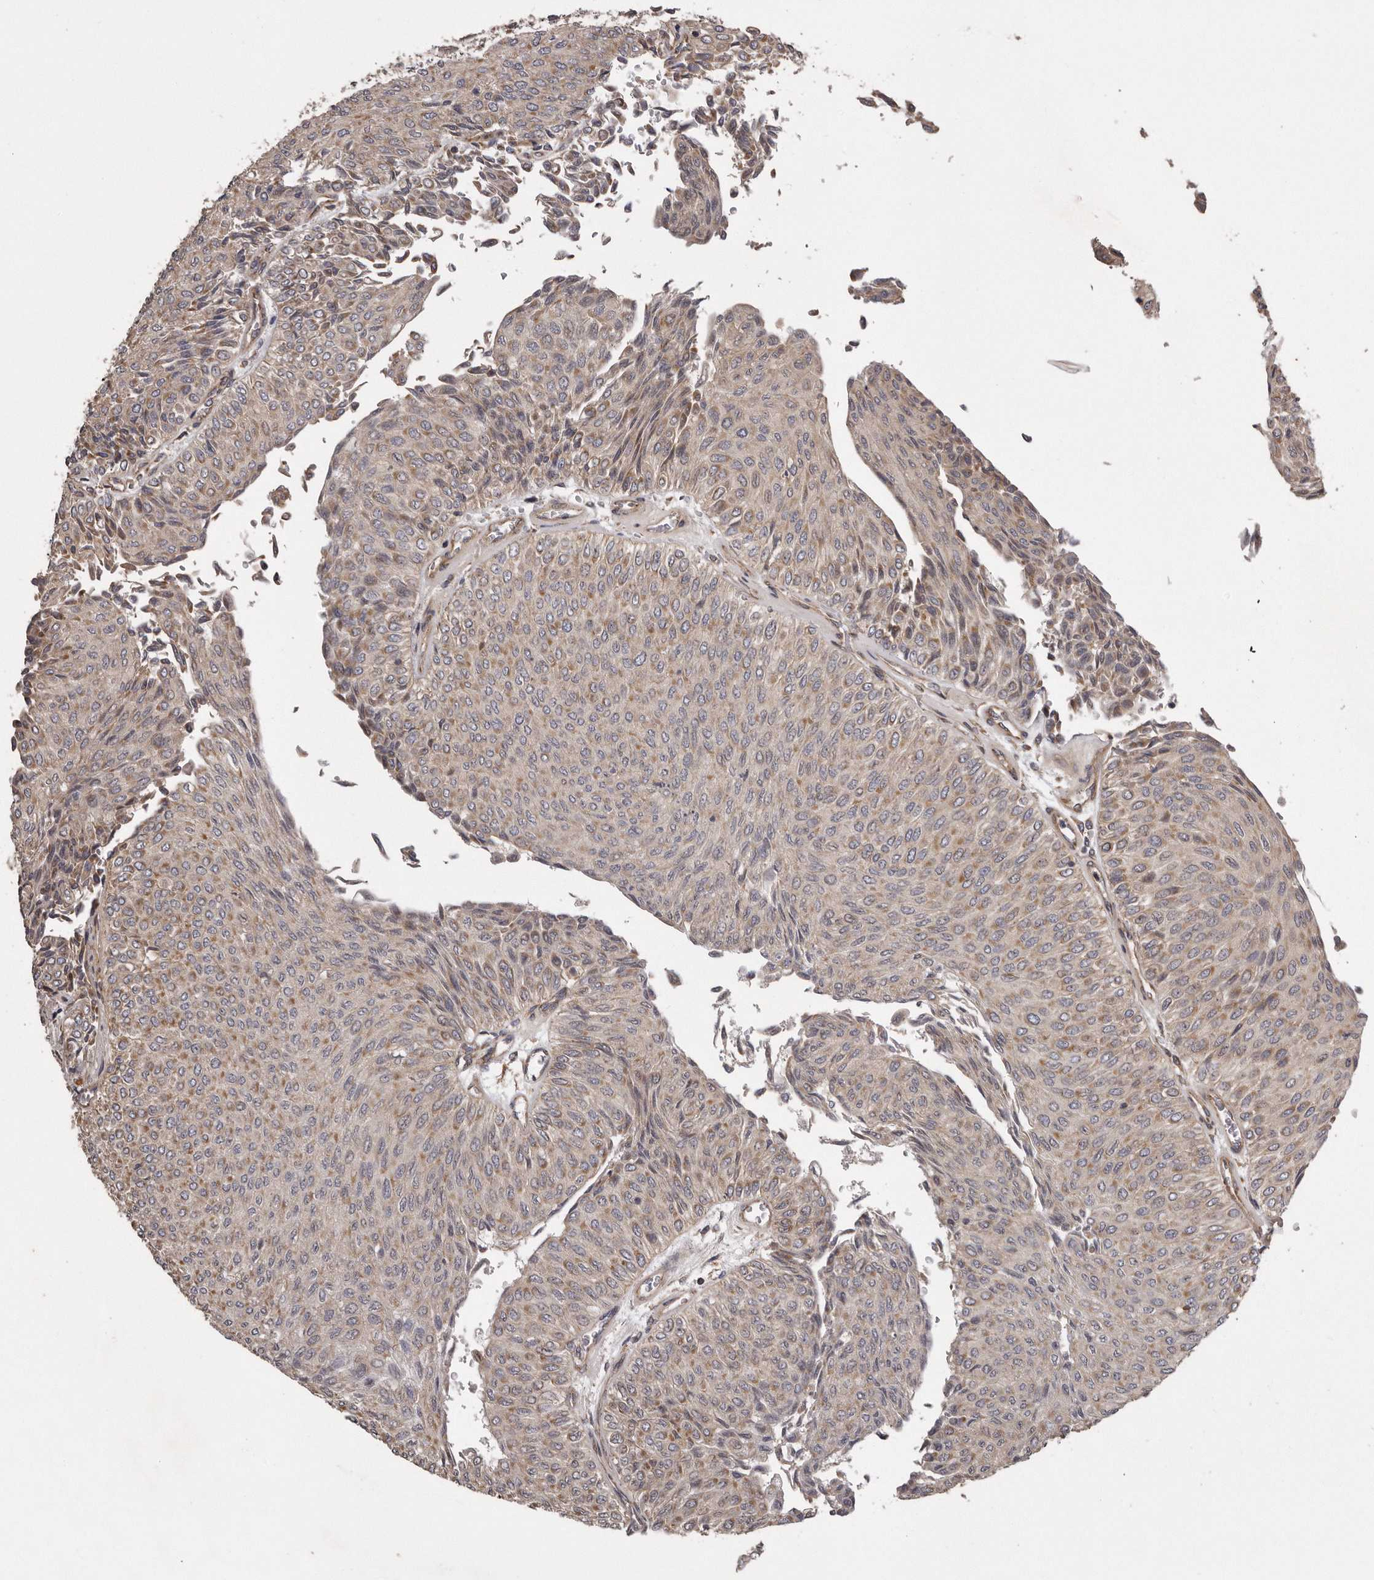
{"staining": {"intensity": "moderate", "quantity": "25%-75%", "location": "cytoplasmic/membranous"}, "tissue": "urothelial cancer", "cell_type": "Tumor cells", "image_type": "cancer", "snomed": [{"axis": "morphology", "description": "Urothelial carcinoma, Low grade"}, {"axis": "topography", "description": "Urinary bladder"}], "caption": "Urothelial cancer stained with a brown dye reveals moderate cytoplasmic/membranous positive staining in approximately 25%-75% of tumor cells.", "gene": "ARMCX1", "patient": {"sex": "male", "age": 78}}